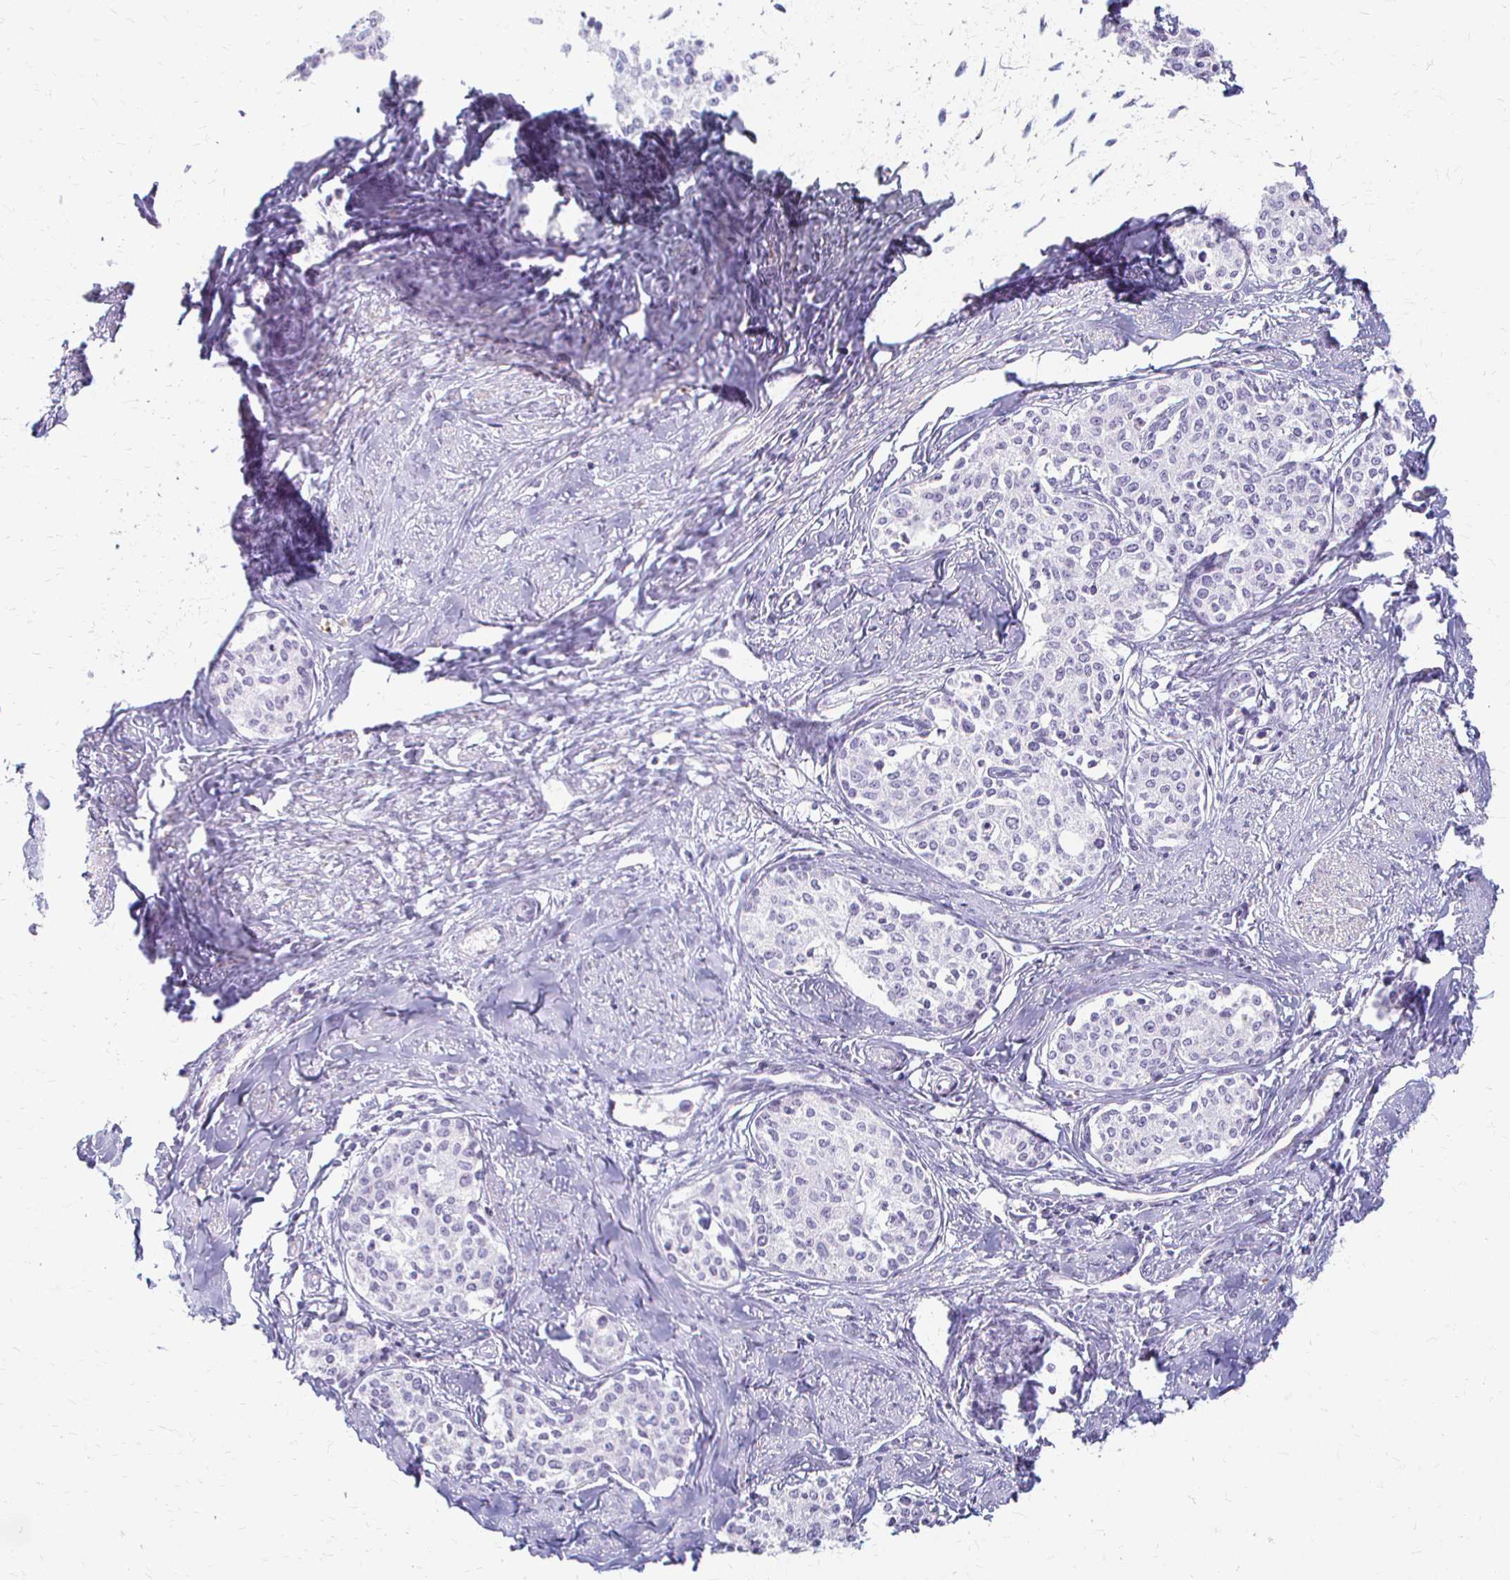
{"staining": {"intensity": "negative", "quantity": "none", "location": "none"}, "tissue": "cervical cancer", "cell_type": "Tumor cells", "image_type": "cancer", "snomed": [{"axis": "morphology", "description": "Squamous cell carcinoma, NOS"}, {"axis": "morphology", "description": "Adenocarcinoma, NOS"}, {"axis": "topography", "description": "Cervix"}], "caption": "This is an immunohistochemistry (IHC) micrograph of cervical cancer. There is no positivity in tumor cells.", "gene": "ACP5", "patient": {"sex": "female", "age": 52}}